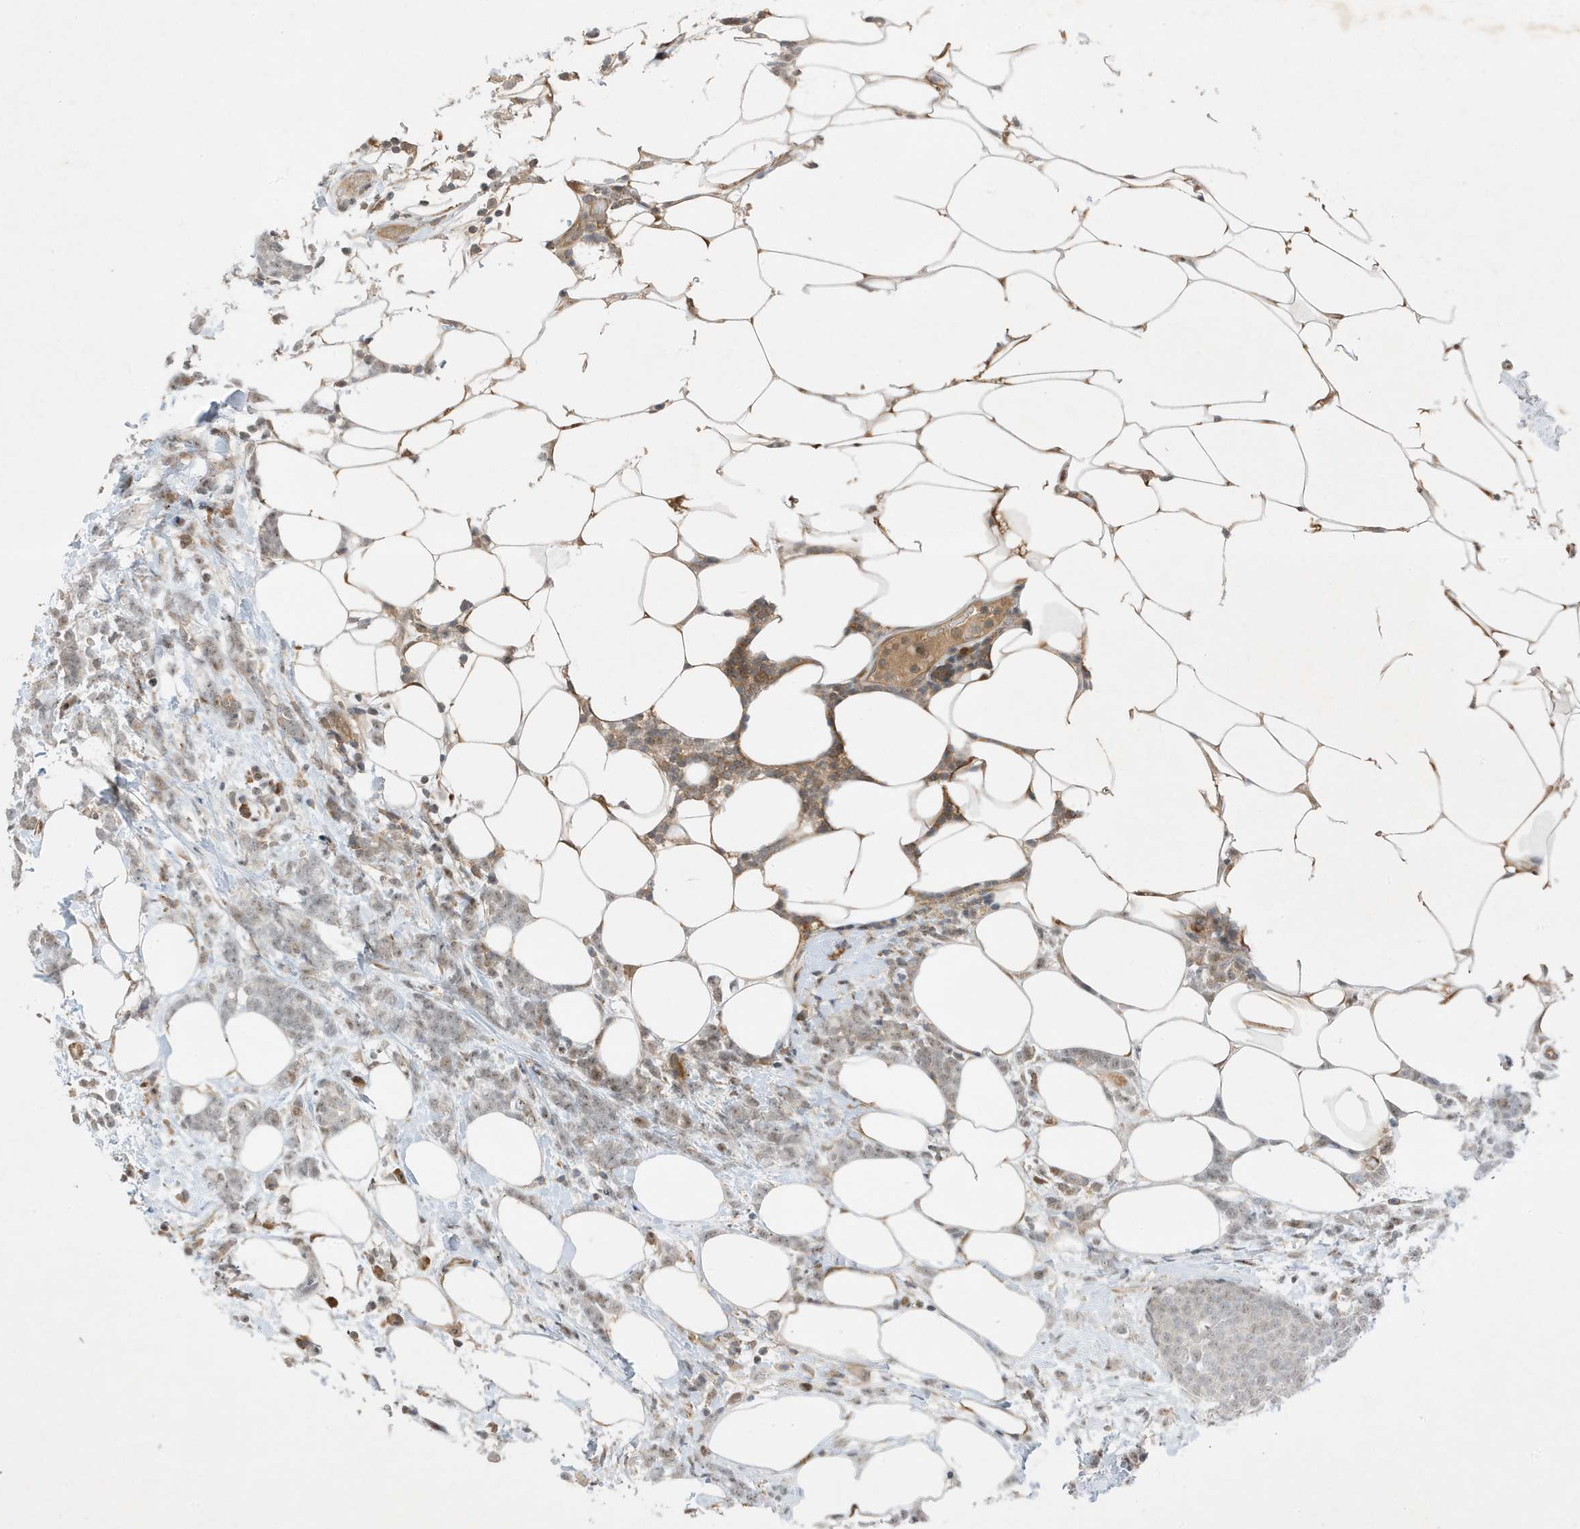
{"staining": {"intensity": "weak", "quantity": "25%-75%", "location": "nuclear"}, "tissue": "breast cancer", "cell_type": "Tumor cells", "image_type": "cancer", "snomed": [{"axis": "morphology", "description": "Lobular carcinoma"}, {"axis": "topography", "description": "Breast"}], "caption": "Tumor cells exhibit weak nuclear positivity in approximately 25%-75% of cells in breast lobular carcinoma.", "gene": "MAST3", "patient": {"sex": "female", "age": 58}}